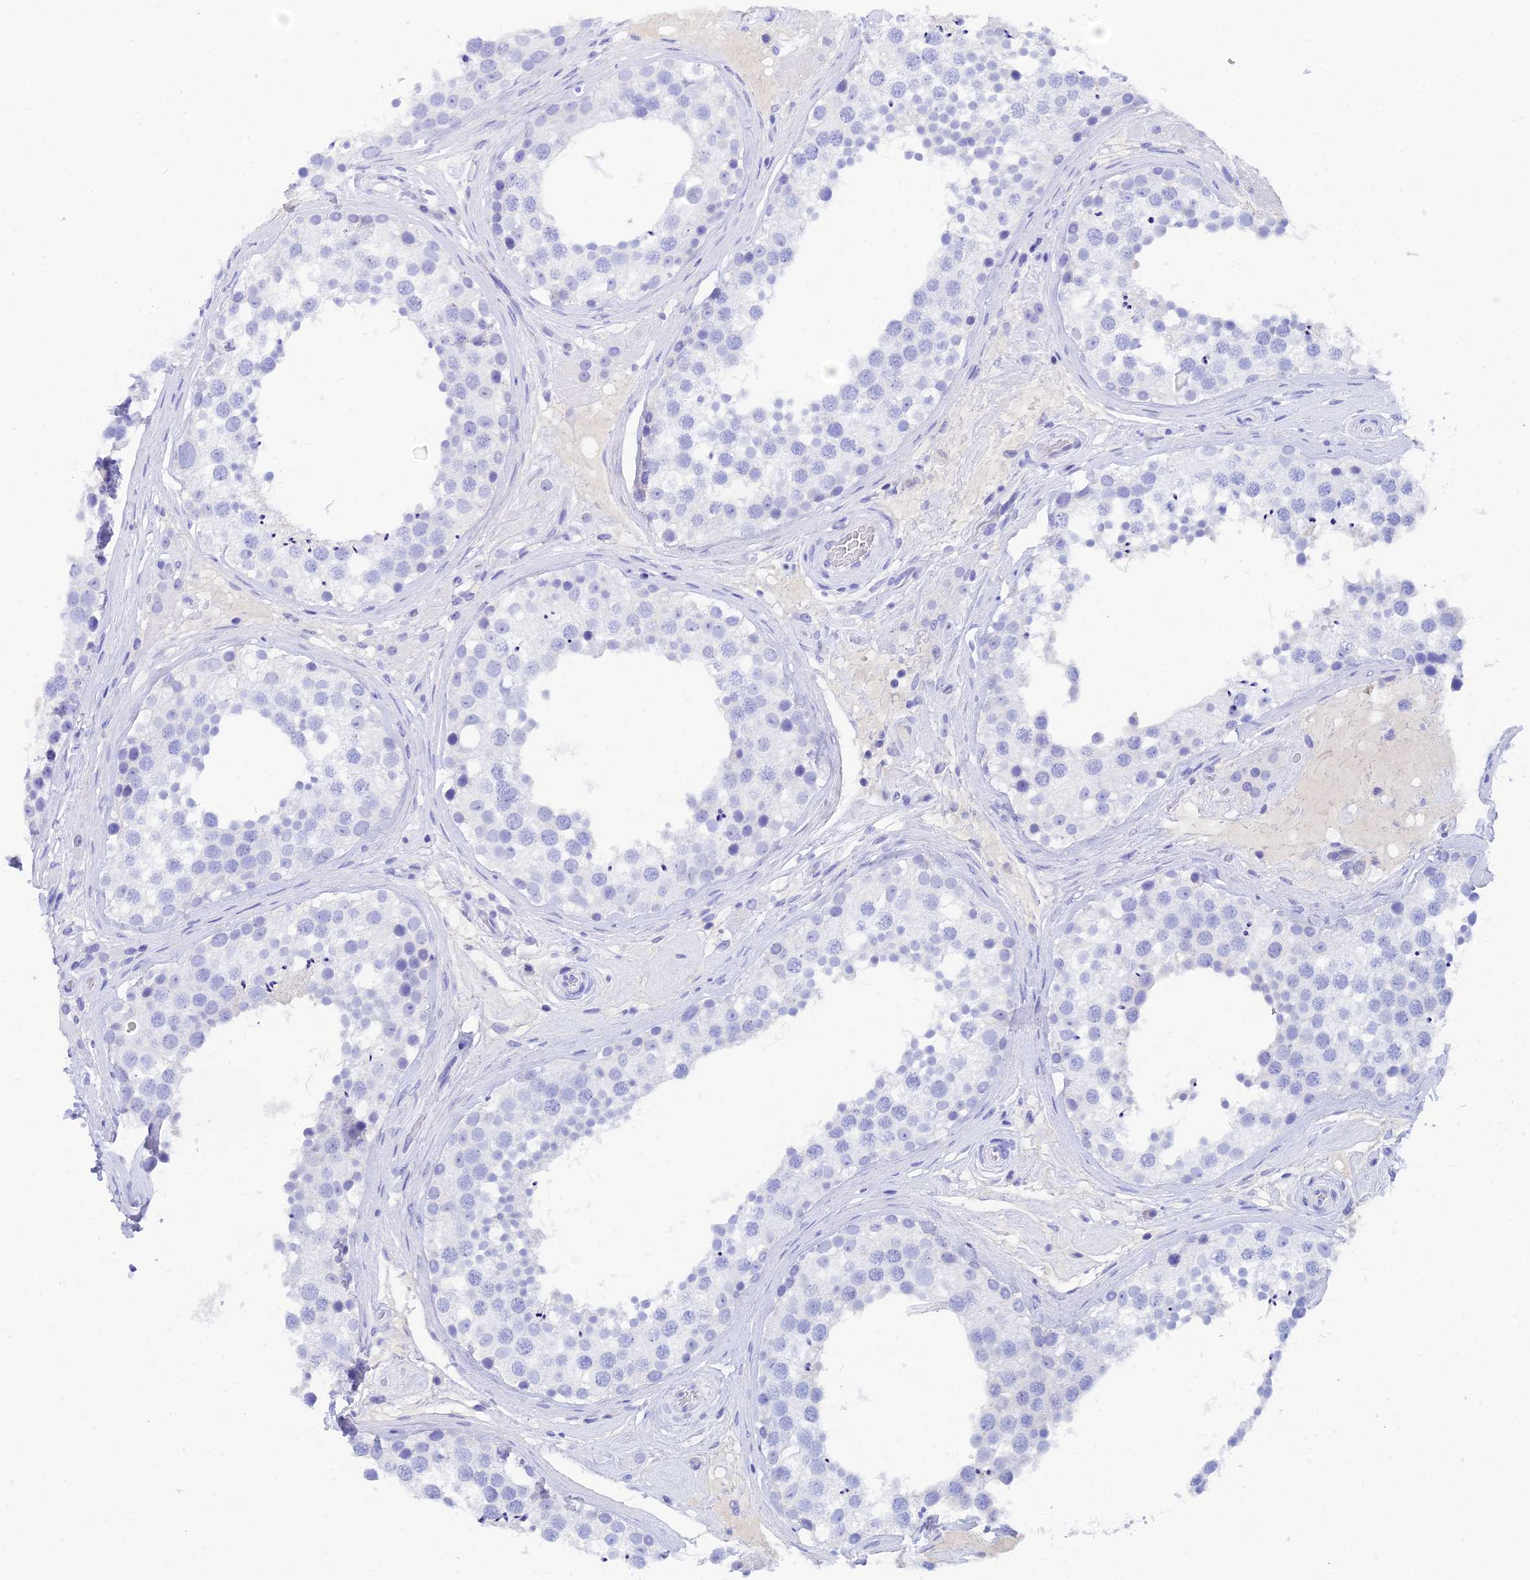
{"staining": {"intensity": "negative", "quantity": "none", "location": "none"}, "tissue": "testis", "cell_type": "Cells in seminiferous ducts", "image_type": "normal", "snomed": [{"axis": "morphology", "description": "Normal tissue, NOS"}, {"axis": "topography", "description": "Testis"}], "caption": "Normal testis was stained to show a protein in brown. There is no significant staining in cells in seminiferous ducts. (DAB (3,3'-diaminobenzidine) immunohistochemistry visualized using brightfield microscopy, high magnification).", "gene": "REG1A", "patient": {"sex": "male", "age": 26}}